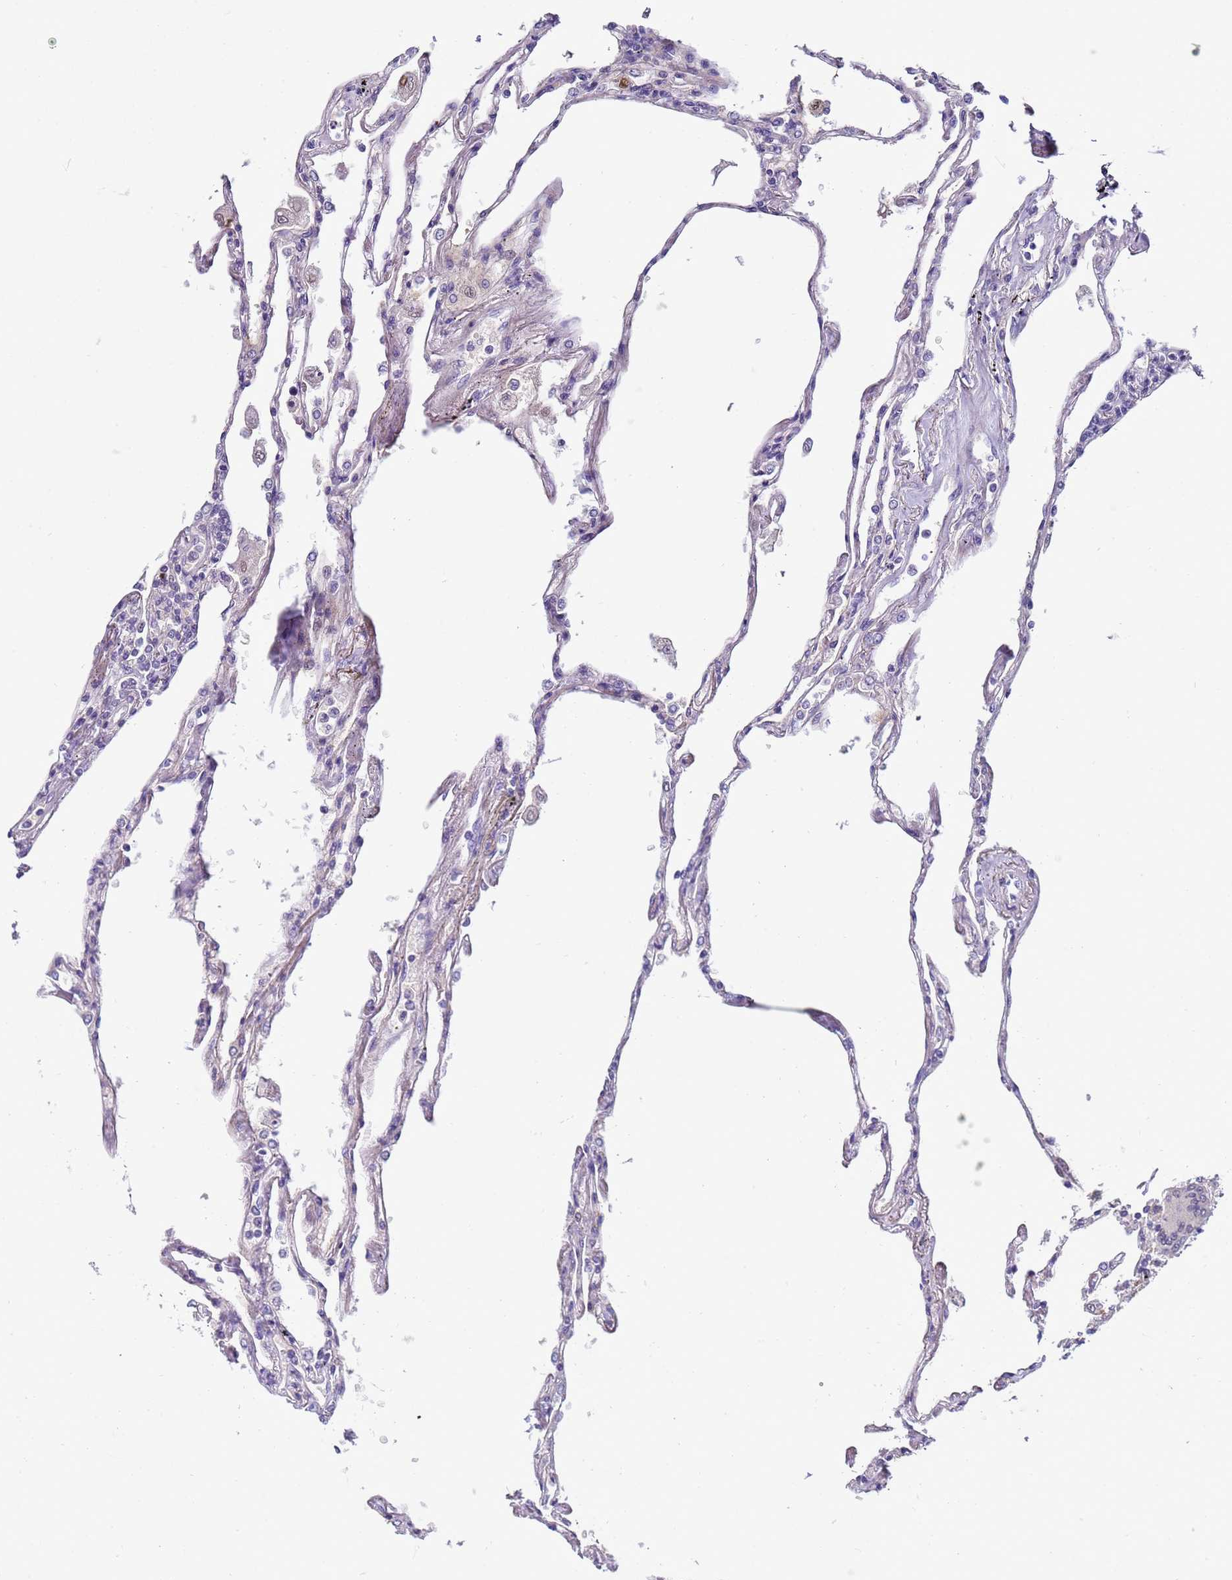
{"staining": {"intensity": "negative", "quantity": "none", "location": "none"}, "tissue": "lung", "cell_type": "Alveolar cells", "image_type": "normal", "snomed": [{"axis": "morphology", "description": "Normal tissue, NOS"}, {"axis": "topography", "description": "Lung"}], "caption": "The immunohistochemistry image has no significant expression in alveolar cells of lung. The staining was performed using DAB (3,3'-diaminobenzidine) to visualize the protein expression in brown, while the nuclei were stained in blue with hematoxylin (Magnification: 20x).", "gene": "TRIM51G", "patient": {"sex": "female", "age": 67}}